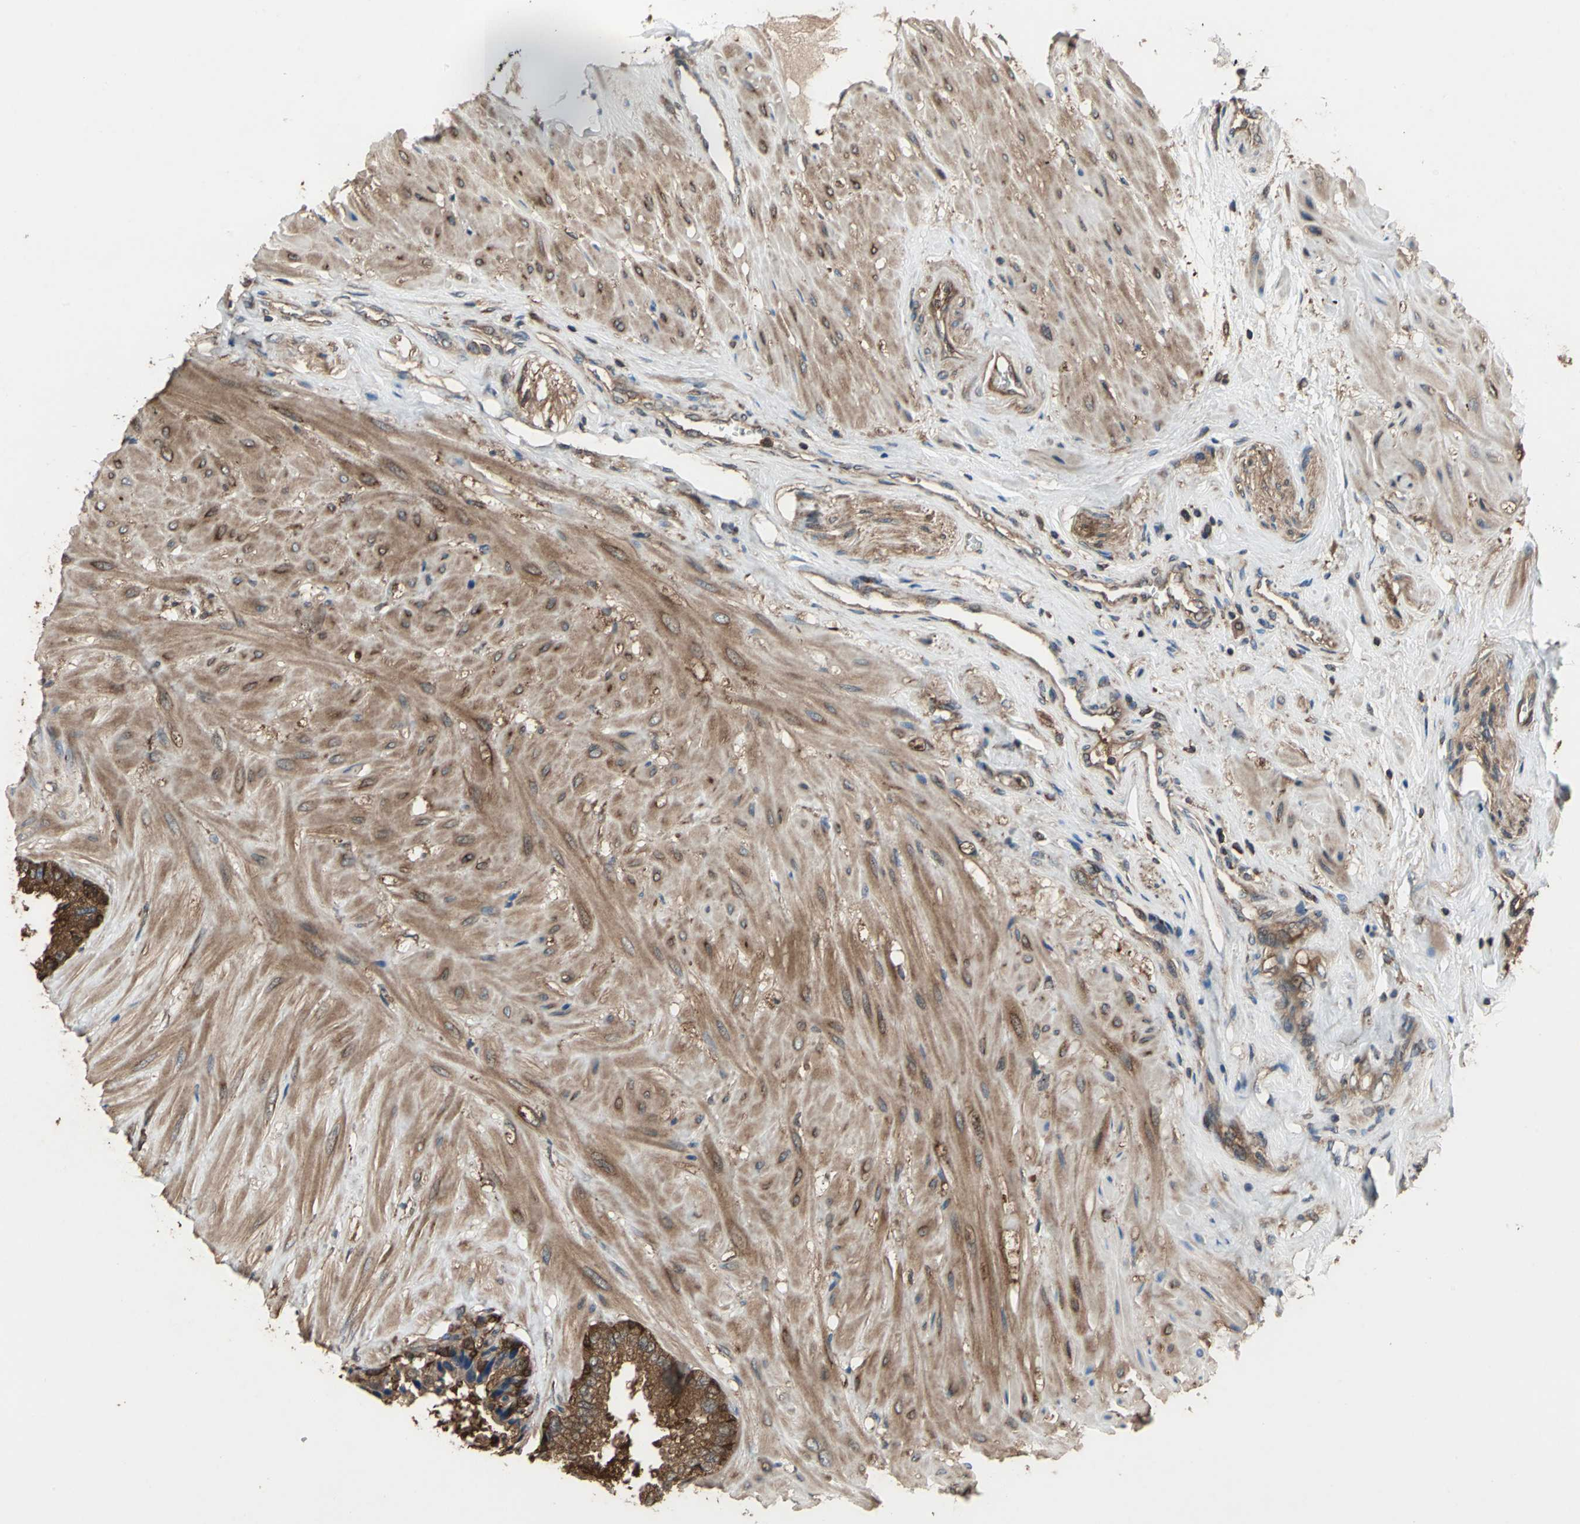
{"staining": {"intensity": "strong", "quantity": ">75%", "location": "cytoplasmic/membranous"}, "tissue": "seminal vesicle", "cell_type": "Glandular cells", "image_type": "normal", "snomed": [{"axis": "morphology", "description": "Normal tissue, NOS"}, {"axis": "topography", "description": "Seminal veicle"}], "caption": "IHC of benign seminal vesicle demonstrates high levels of strong cytoplasmic/membranous expression in about >75% of glandular cells.", "gene": "CAPN1", "patient": {"sex": "male", "age": 46}}